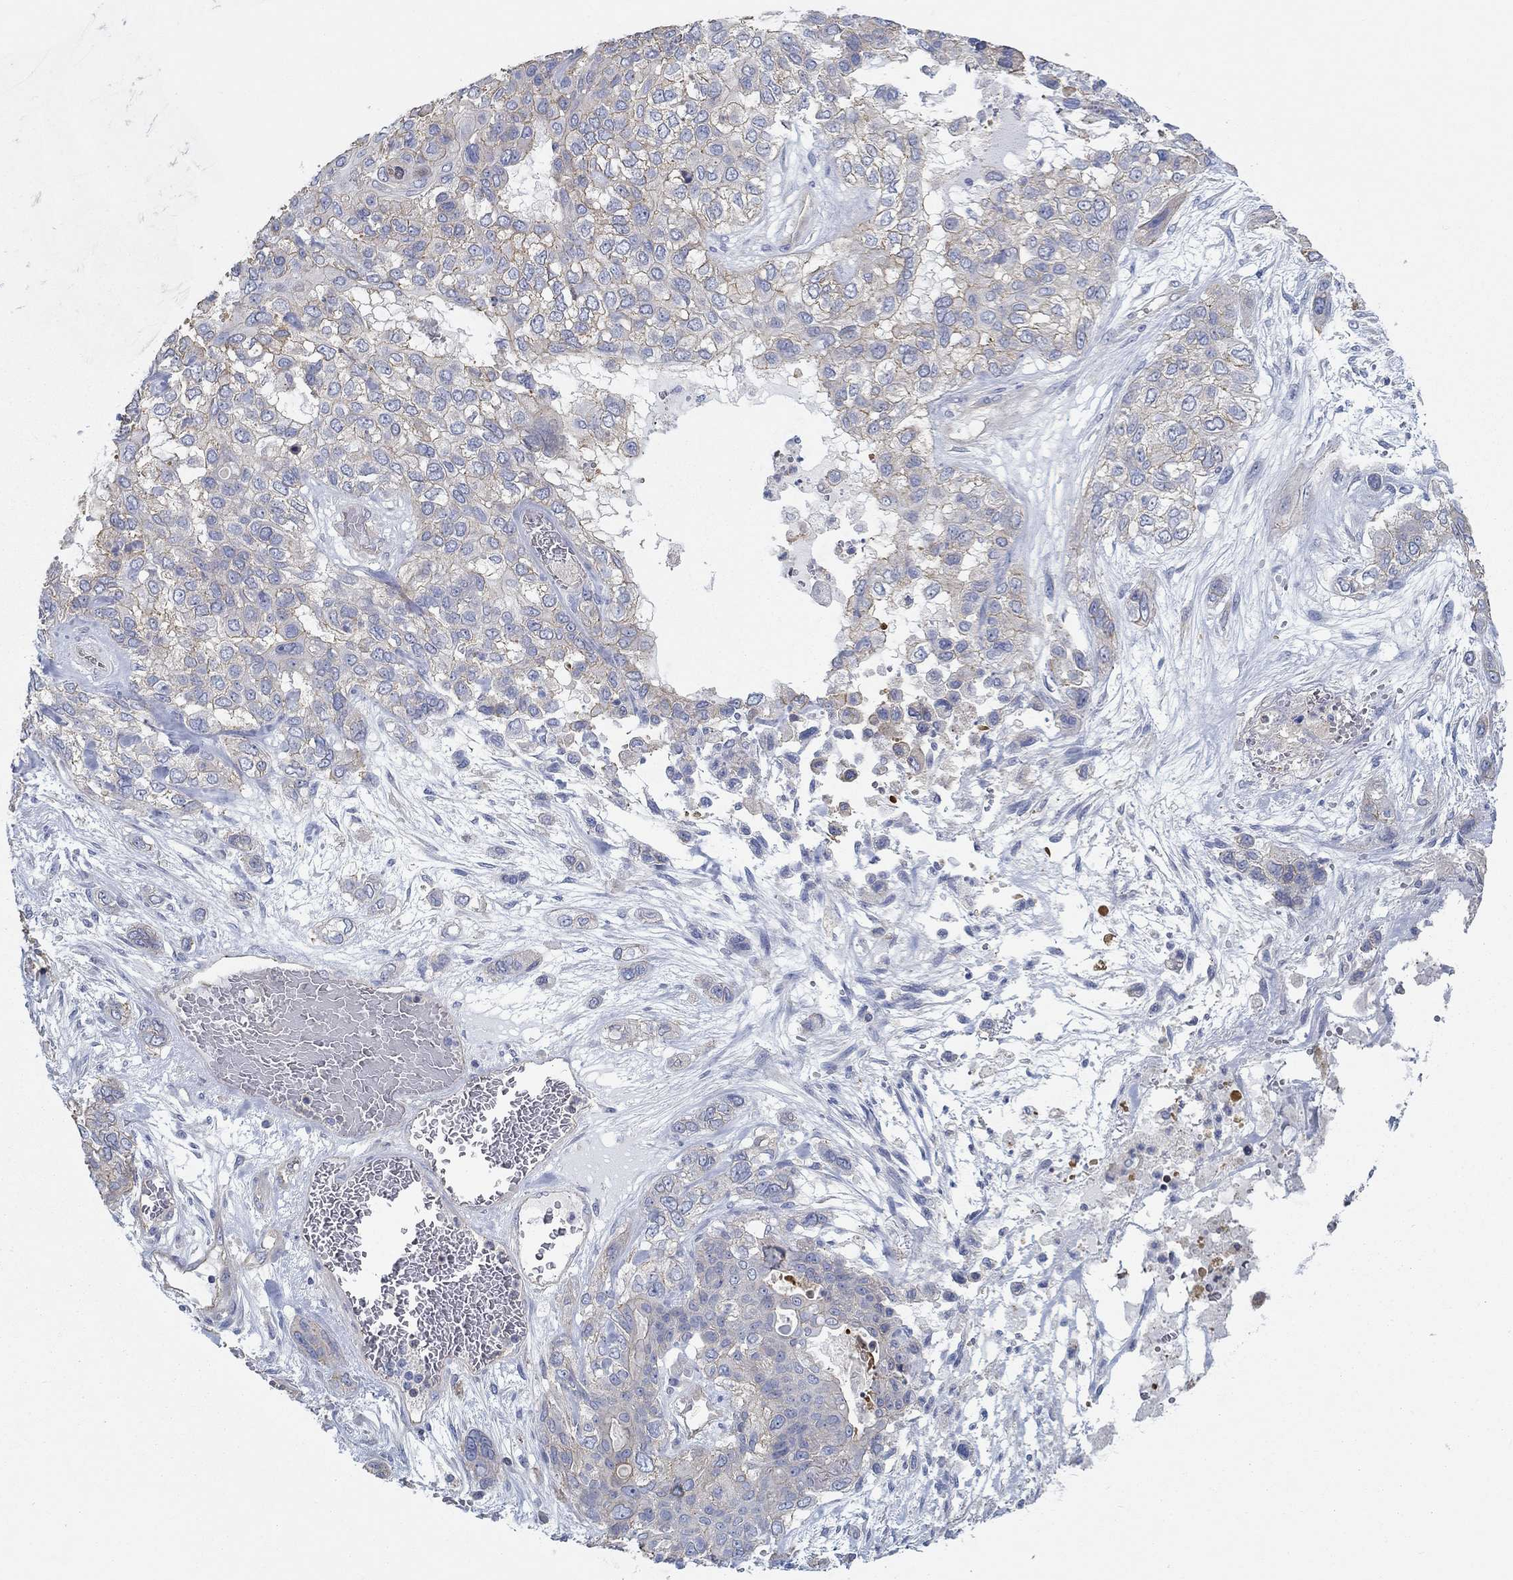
{"staining": {"intensity": "weak", "quantity": "<25%", "location": "cytoplasmic/membranous"}, "tissue": "lung cancer", "cell_type": "Tumor cells", "image_type": "cancer", "snomed": [{"axis": "morphology", "description": "Squamous cell carcinoma, NOS"}, {"axis": "topography", "description": "Lung"}], "caption": "A histopathology image of lung cancer stained for a protein demonstrates no brown staining in tumor cells. (DAB (3,3'-diaminobenzidine) immunohistochemistry (IHC) with hematoxylin counter stain).", "gene": "BBOF1", "patient": {"sex": "female", "age": 70}}